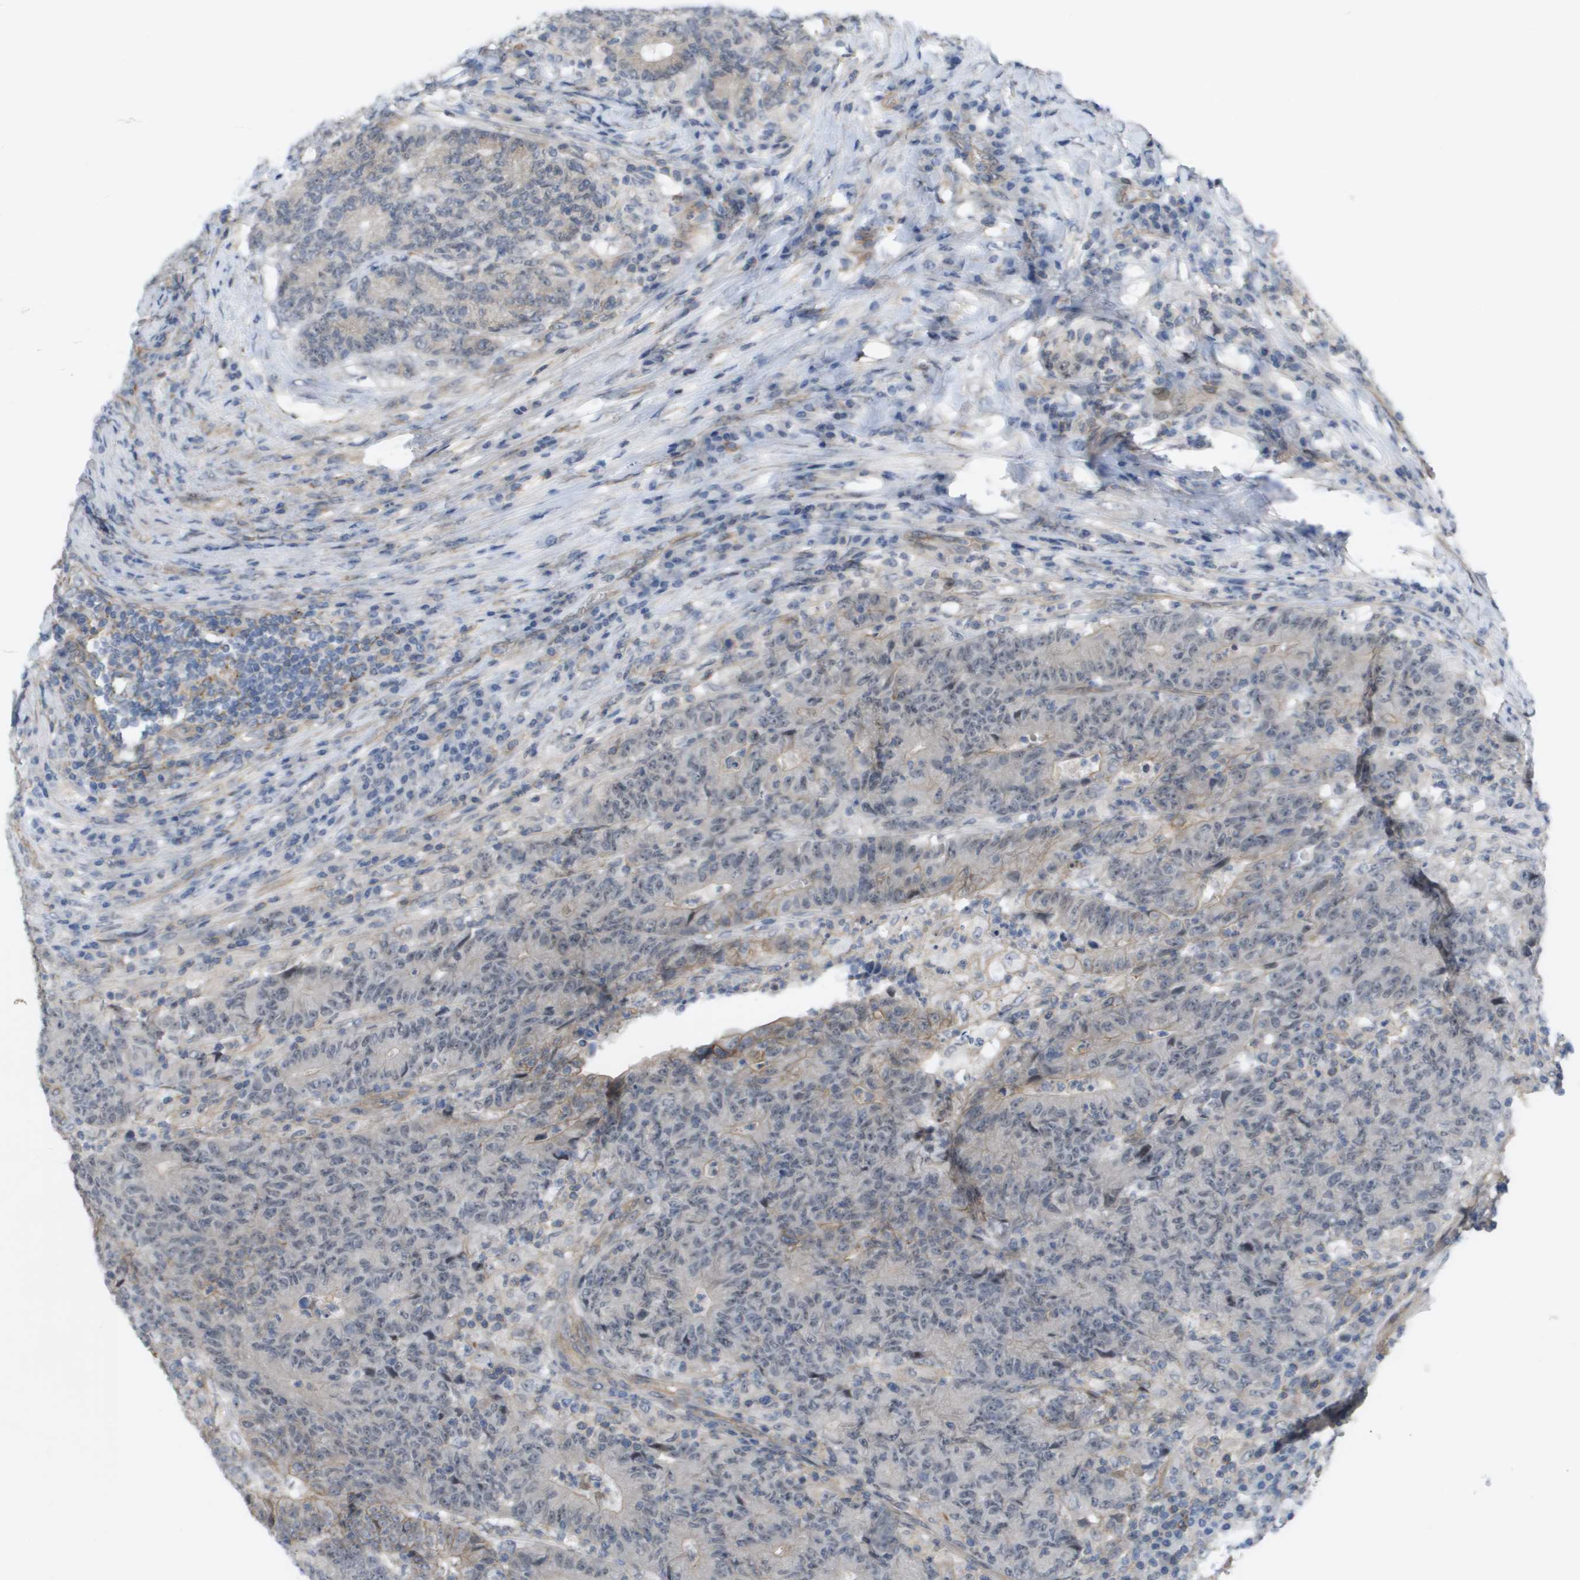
{"staining": {"intensity": "negative", "quantity": "none", "location": "none"}, "tissue": "colorectal cancer", "cell_type": "Tumor cells", "image_type": "cancer", "snomed": [{"axis": "morphology", "description": "Normal tissue, NOS"}, {"axis": "morphology", "description": "Adenocarcinoma, NOS"}, {"axis": "topography", "description": "Colon"}], "caption": "Immunohistochemistry histopathology image of human colorectal adenocarcinoma stained for a protein (brown), which shows no positivity in tumor cells. (Stains: DAB IHC with hematoxylin counter stain, Microscopy: brightfield microscopy at high magnification).", "gene": "MTARC2", "patient": {"sex": "female", "age": 75}}